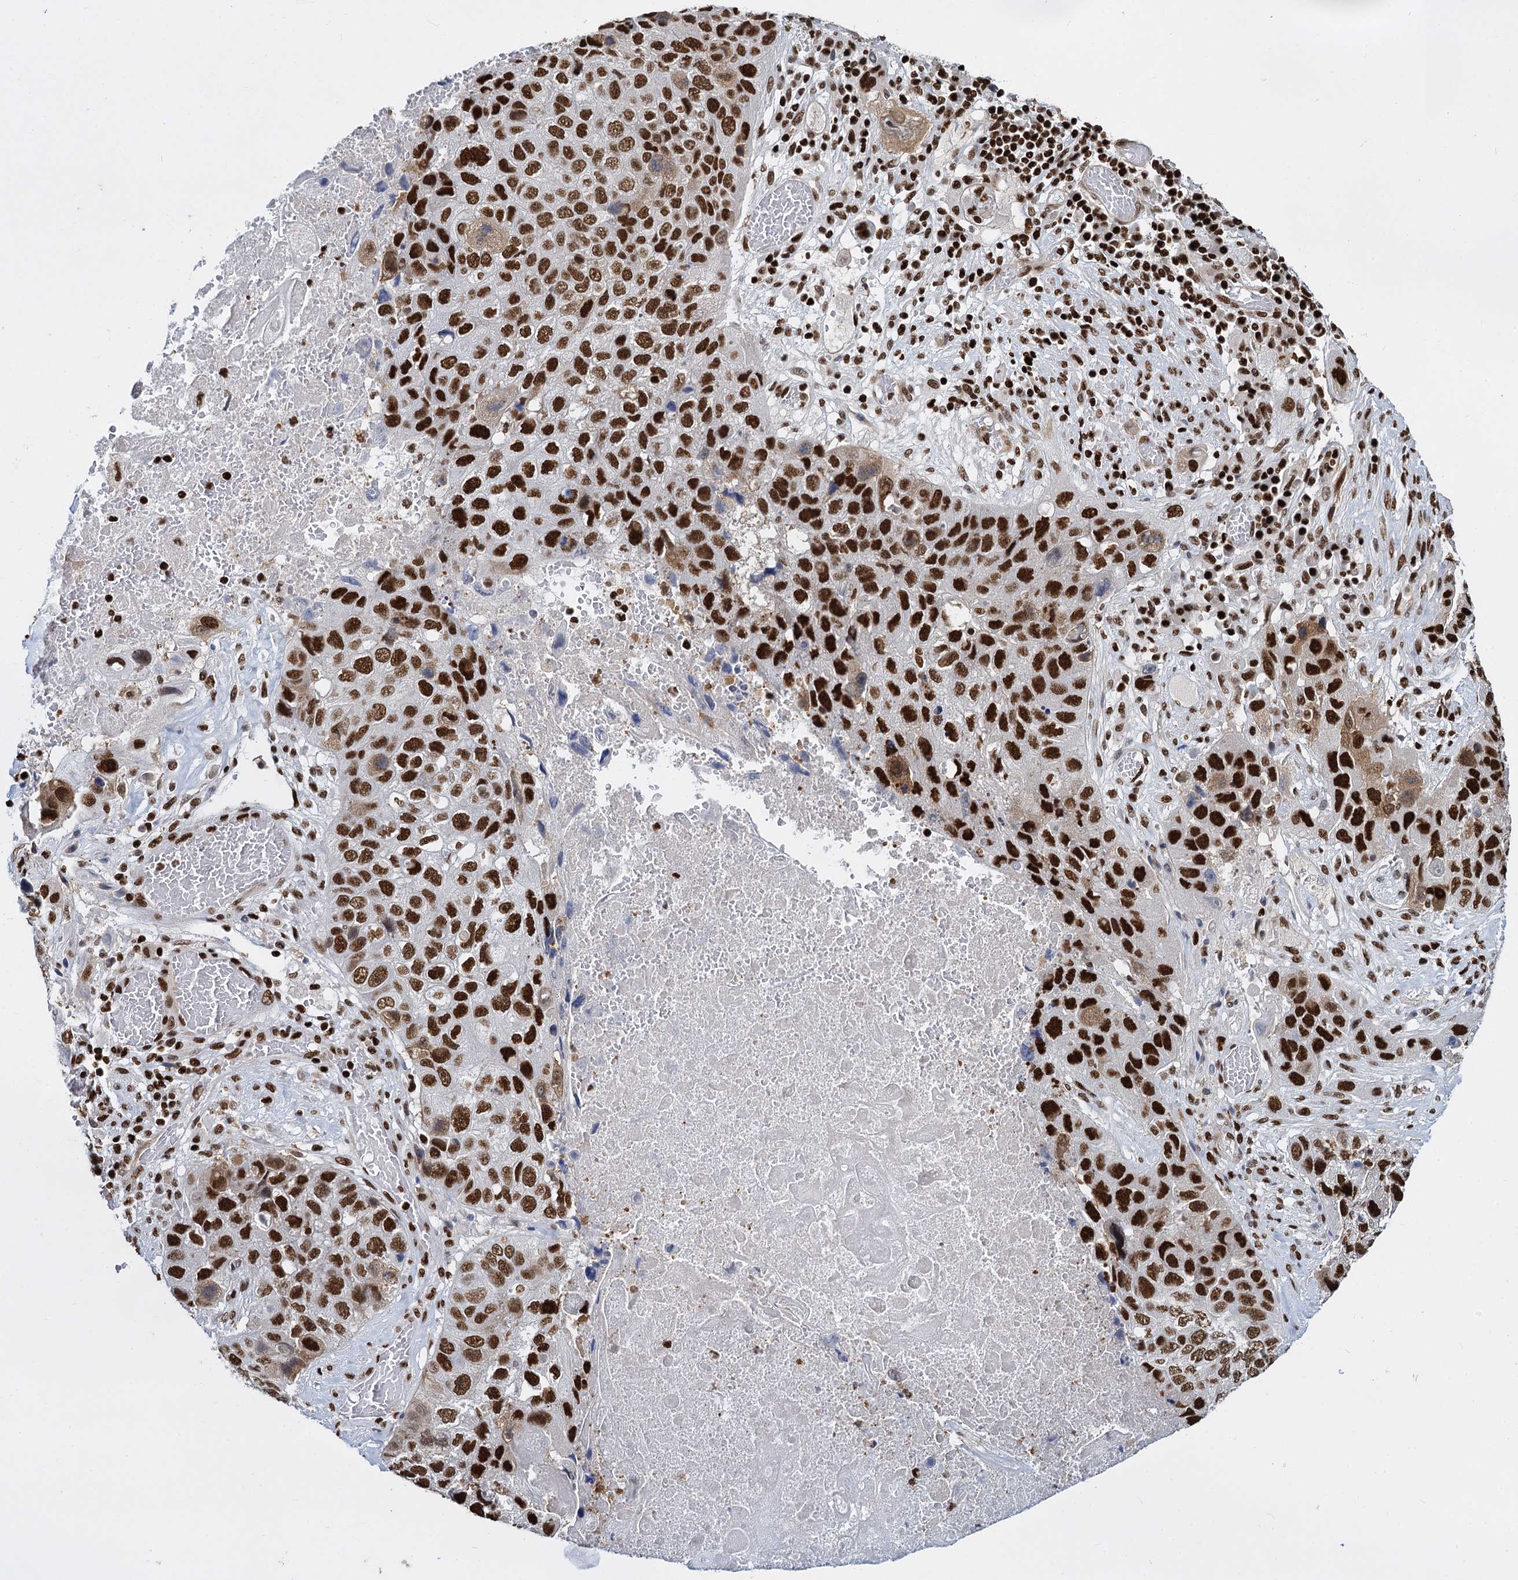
{"staining": {"intensity": "strong", "quantity": ">75%", "location": "nuclear"}, "tissue": "lung cancer", "cell_type": "Tumor cells", "image_type": "cancer", "snomed": [{"axis": "morphology", "description": "Squamous cell carcinoma, NOS"}, {"axis": "topography", "description": "Lung"}], "caption": "Protein expression analysis of squamous cell carcinoma (lung) demonstrates strong nuclear expression in approximately >75% of tumor cells.", "gene": "DCPS", "patient": {"sex": "male", "age": 61}}